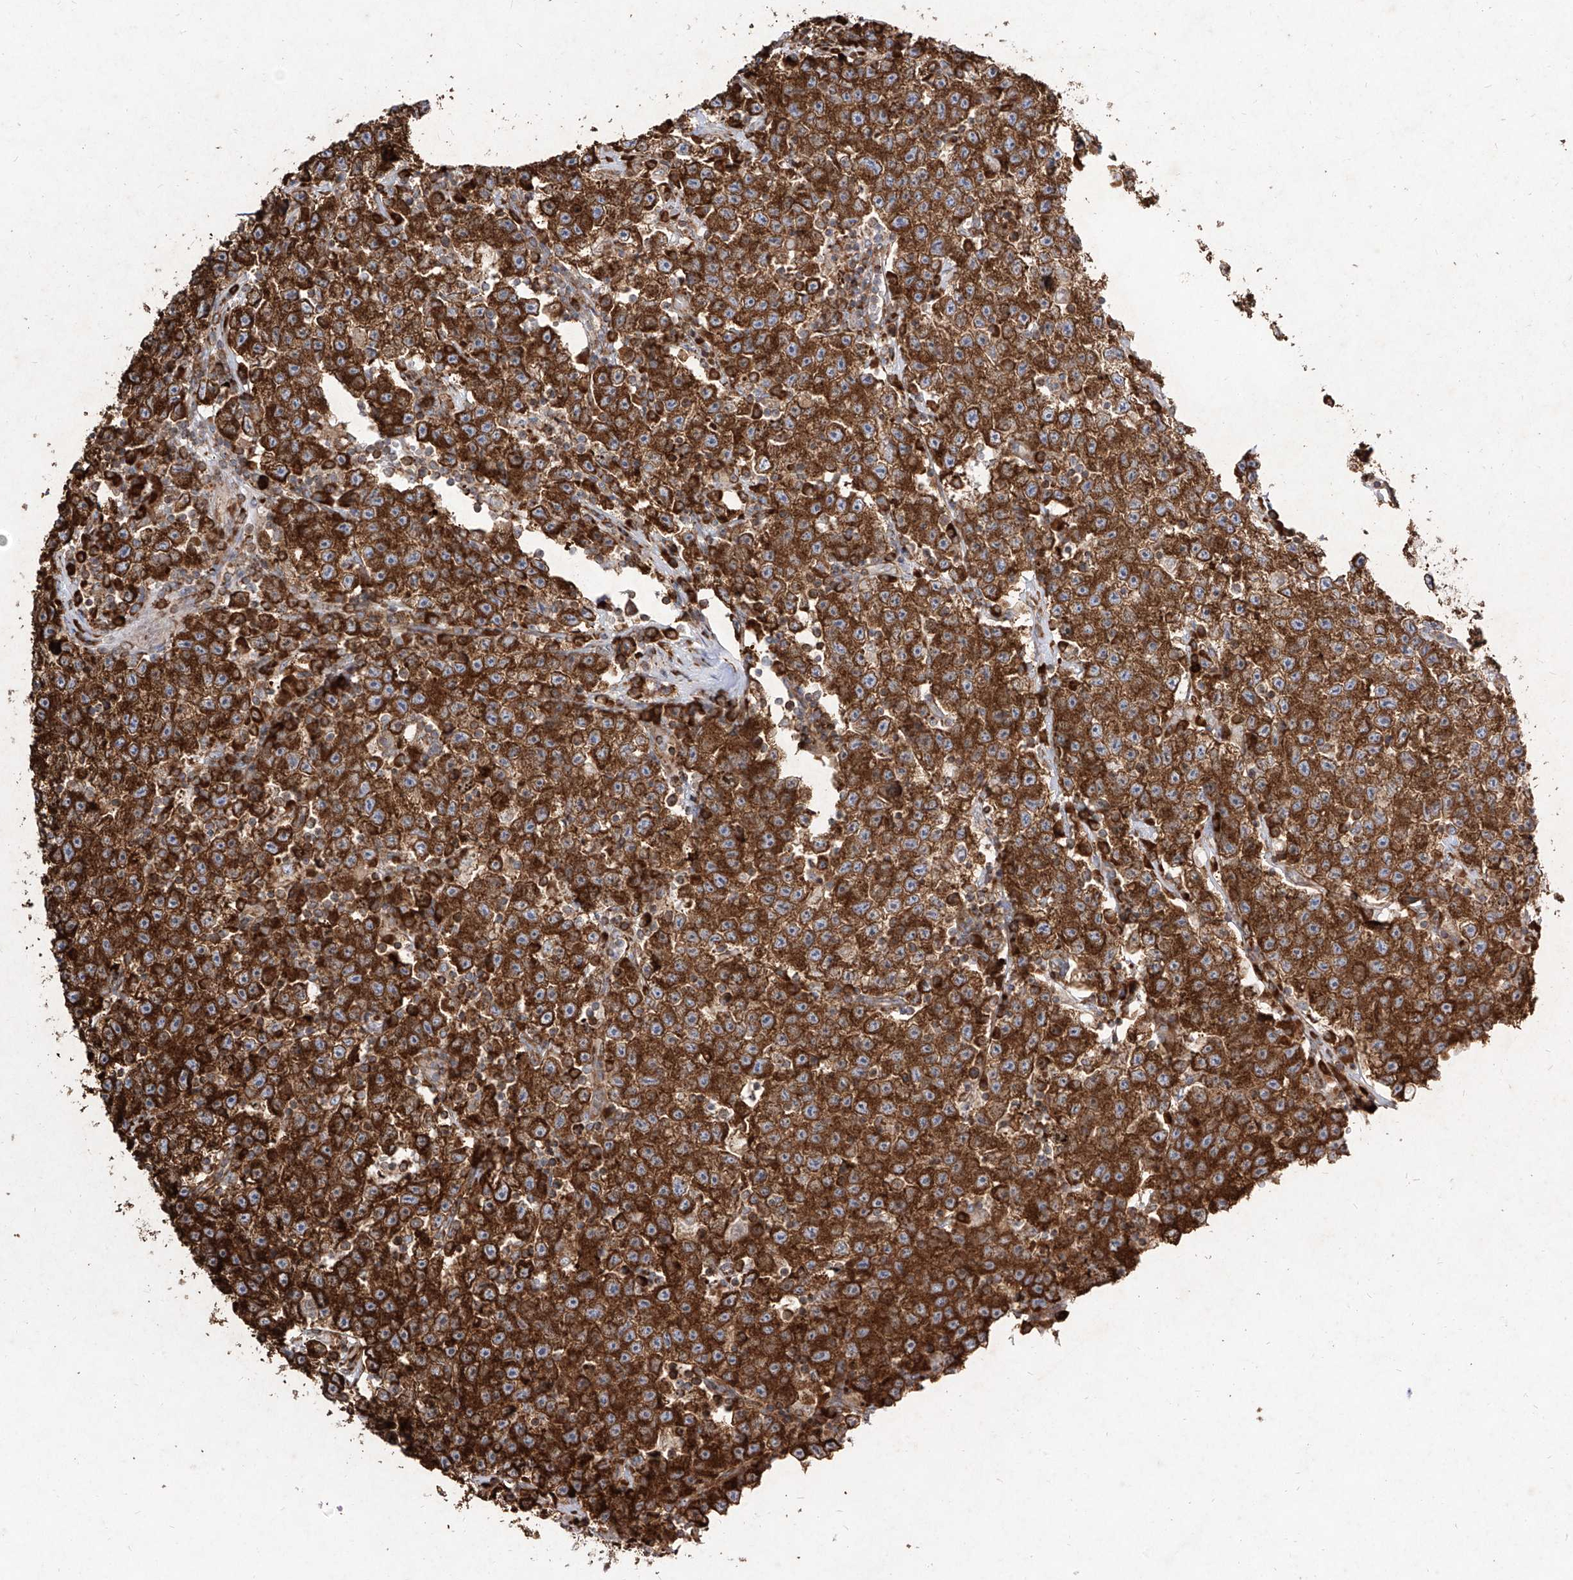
{"staining": {"intensity": "strong", "quantity": ">75%", "location": "cytoplasmic/membranous"}, "tissue": "testis cancer", "cell_type": "Tumor cells", "image_type": "cancer", "snomed": [{"axis": "morphology", "description": "Seminoma, NOS"}, {"axis": "topography", "description": "Testis"}], "caption": "Human testis seminoma stained for a protein (brown) exhibits strong cytoplasmic/membranous positive expression in approximately >75% of tumor cells.", "gene": "RPS25", "patient": {"sex": "male", "age": 22}}